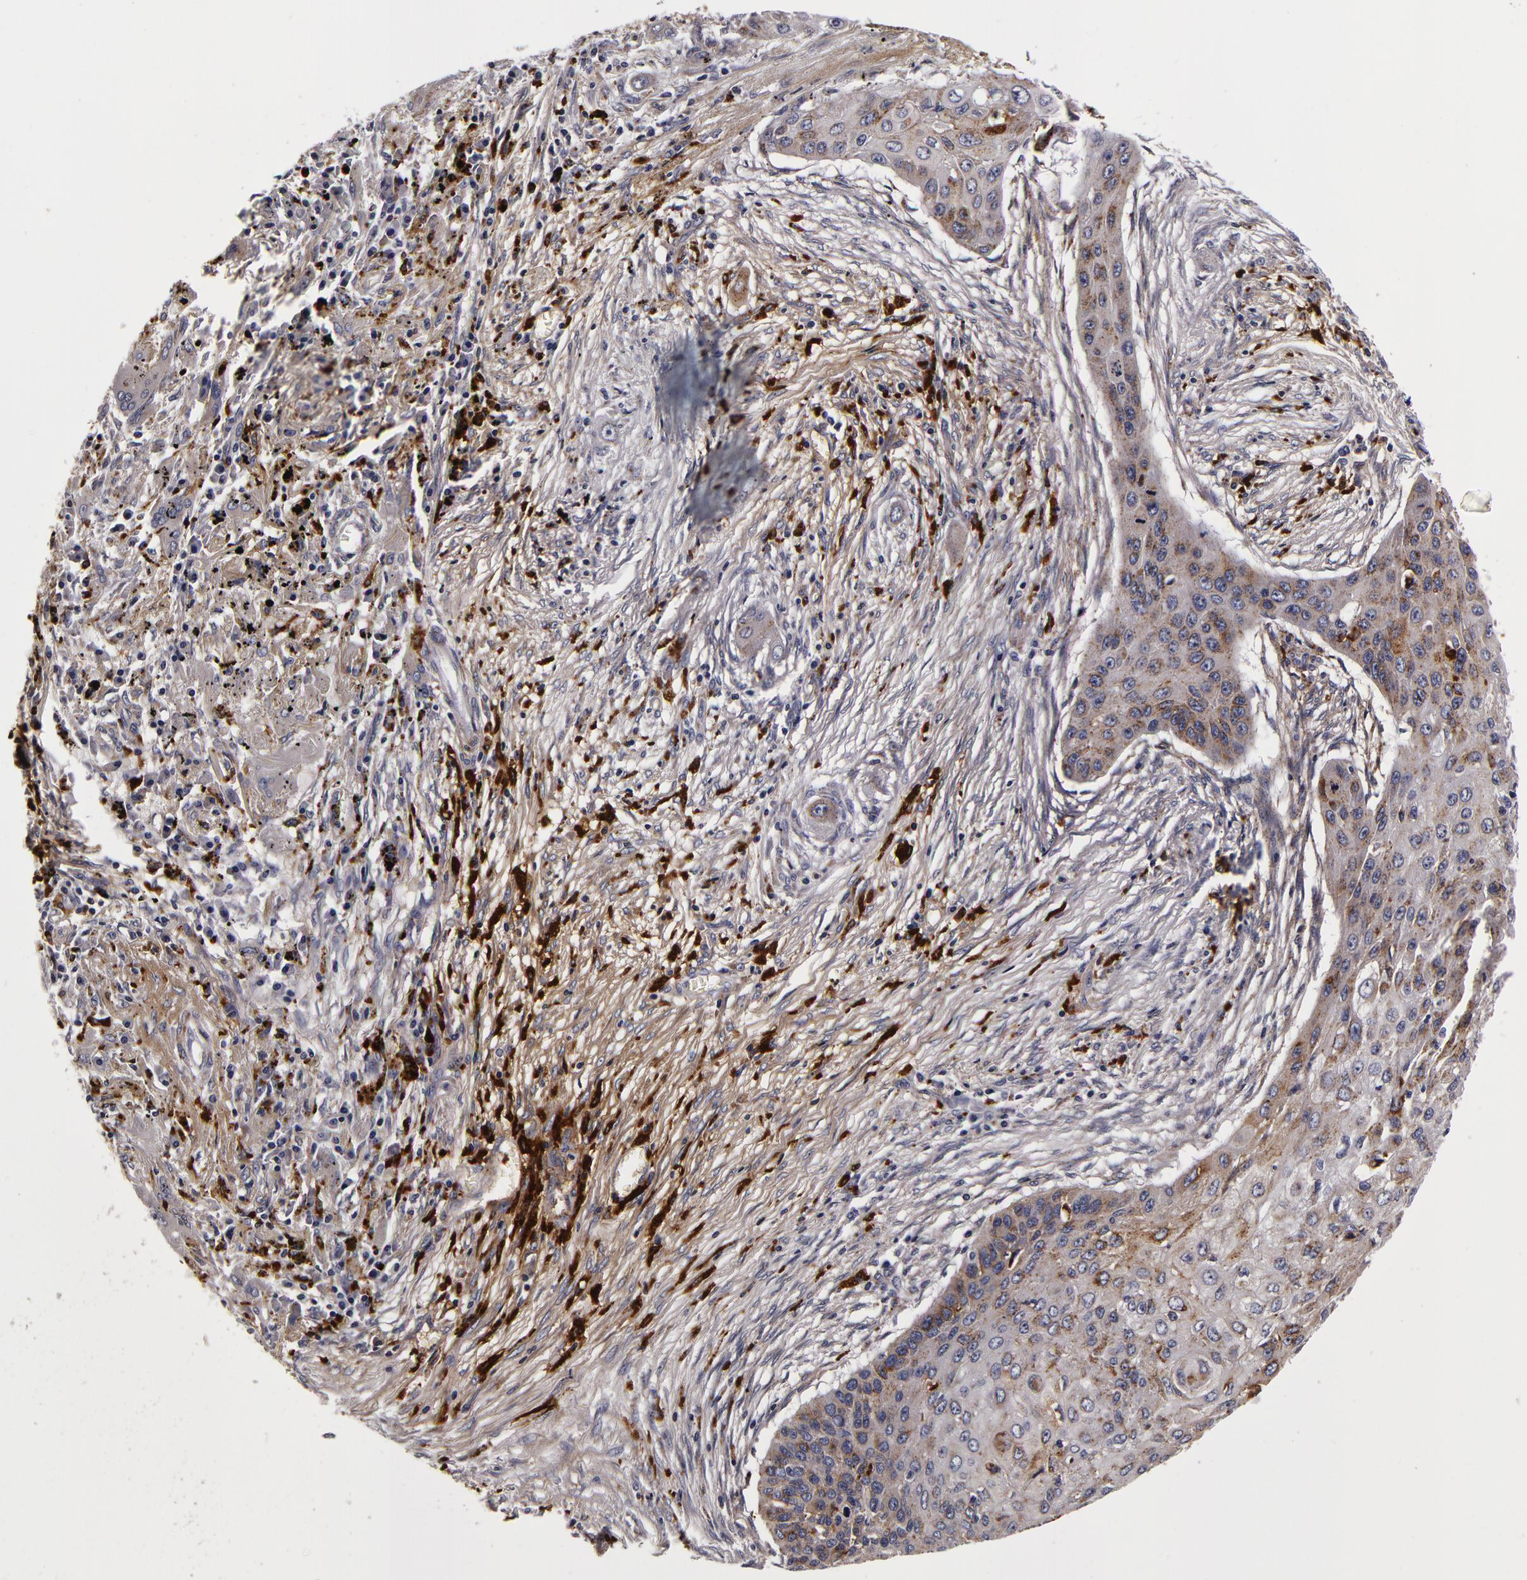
{"staining": {"intensity": "weak", "quantity": "25%-75%", "location": "cytoplasmic/membranous"}, "tissue": "lung cancer", "cell_type": "Tumor cells", "image_type": "cancer", "snomed": [{"axis": "morphology", "description": "Squamous cell carcinoma, NOS"}, {"axis": "topography", "description": "Lung"}], "caption": "The image demonstrates staining of squamous cell carcinoma (lung), revealing weak cytoplasmic/membranous protein expression (brown color) within tumor cells. The staining was performed using DAB (3,3'-diaminobenzidine), with brown indicating positive protein expression. Nuclei are stained blue with hematoxylin.", "gene": "LGALS3BP", "patient": {"sex": "male", "age": 71}}